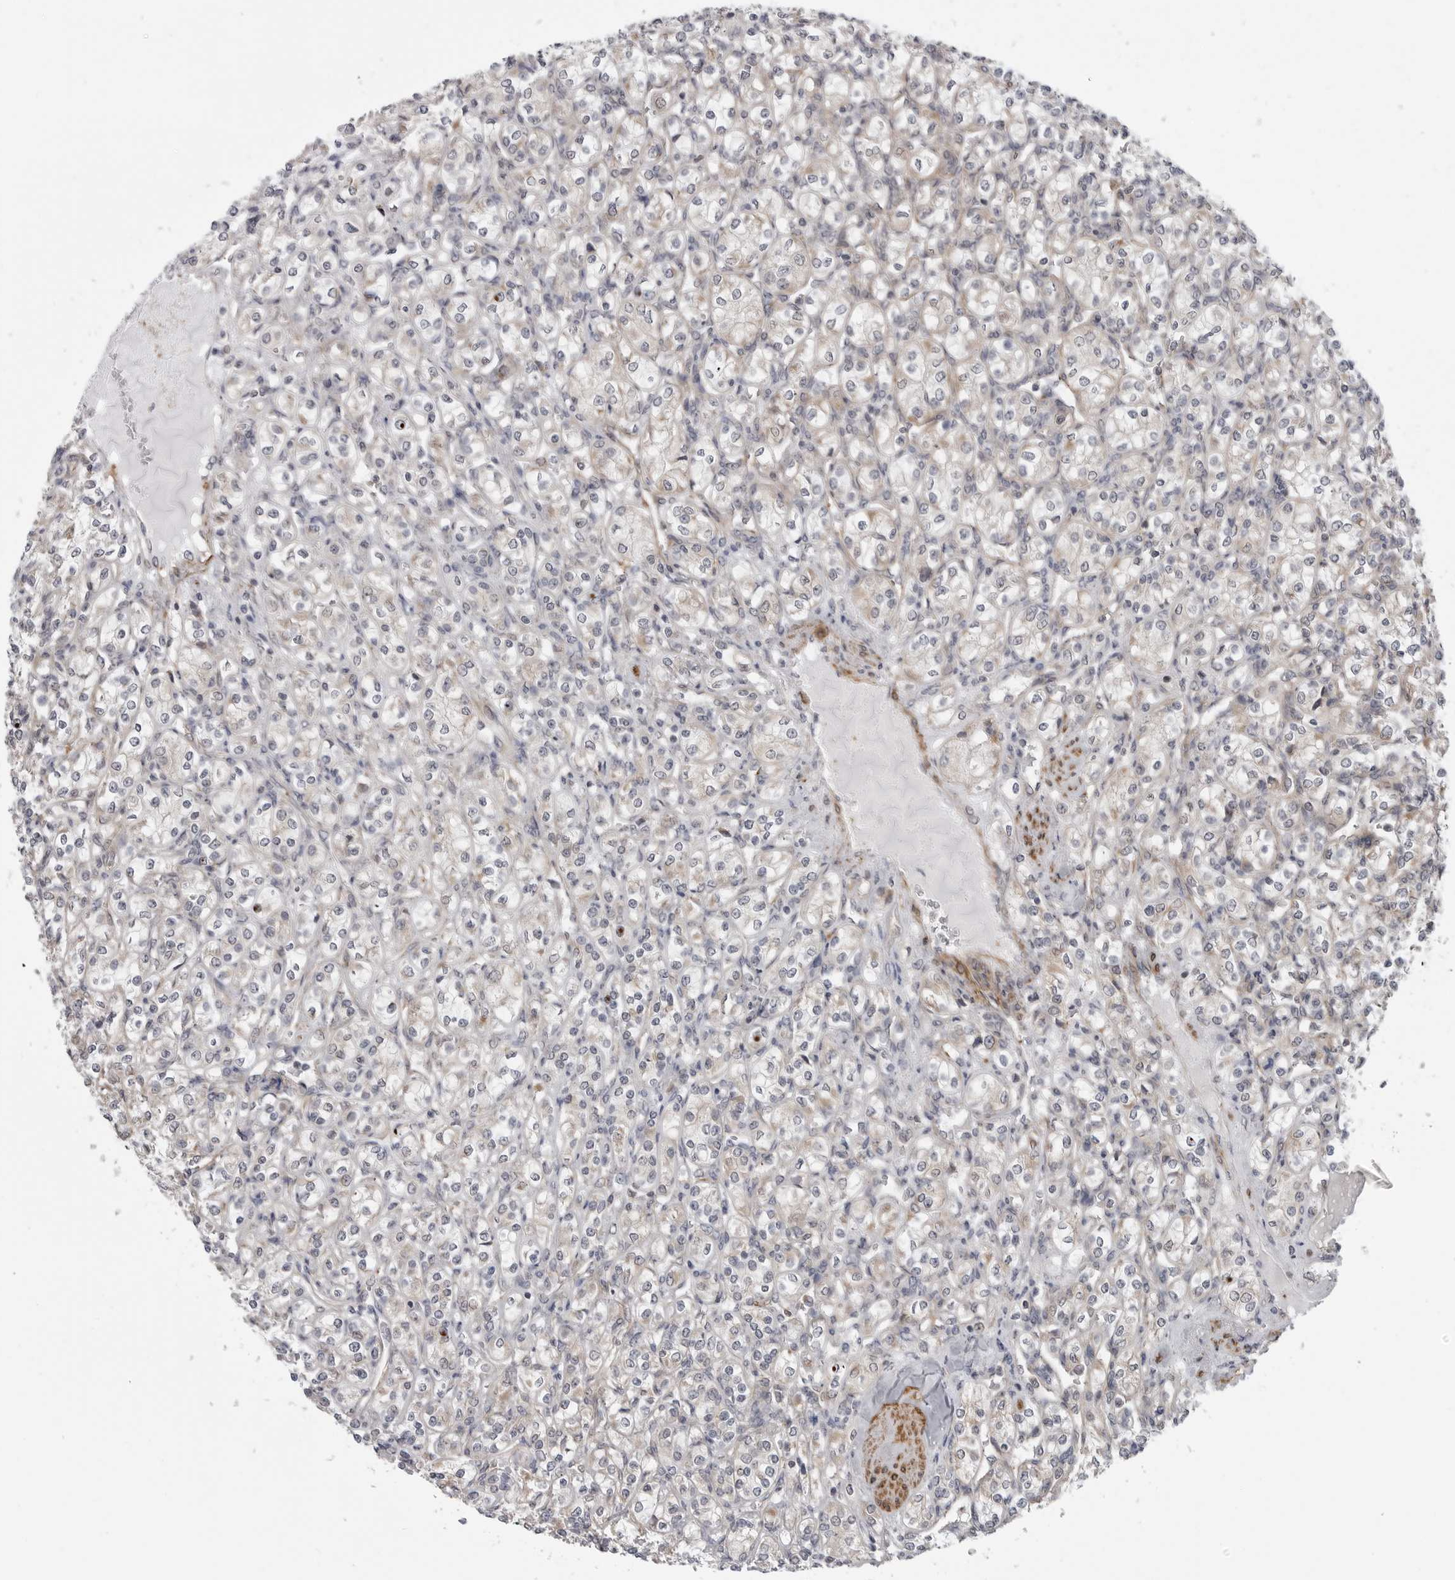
{"staining": {"intensity": "negative", "quantity": "none", "location": "none"}, "tissue": "renal cancer", "cell_type": "Tumor cells", "image_type": "cancer", "snomed": [{"axis": "morphology", "description": "Adenocarcinoma, NOS"}, {"axis": "topography", "description": "Kidney"}], "caption": "A high-resolution histopathology image shows IHC staining of renal cancer (adenocarcinoma), which exhibits no significant expression in tumor cells. Brightfield microscopy of IHC stained with DAB (3,3'-diaminobenzidine) (brown) and hematoxylin (blue), captured at high magnification.", "gene": "SCP2", "patient": {"sex": "male", "age": 77}}